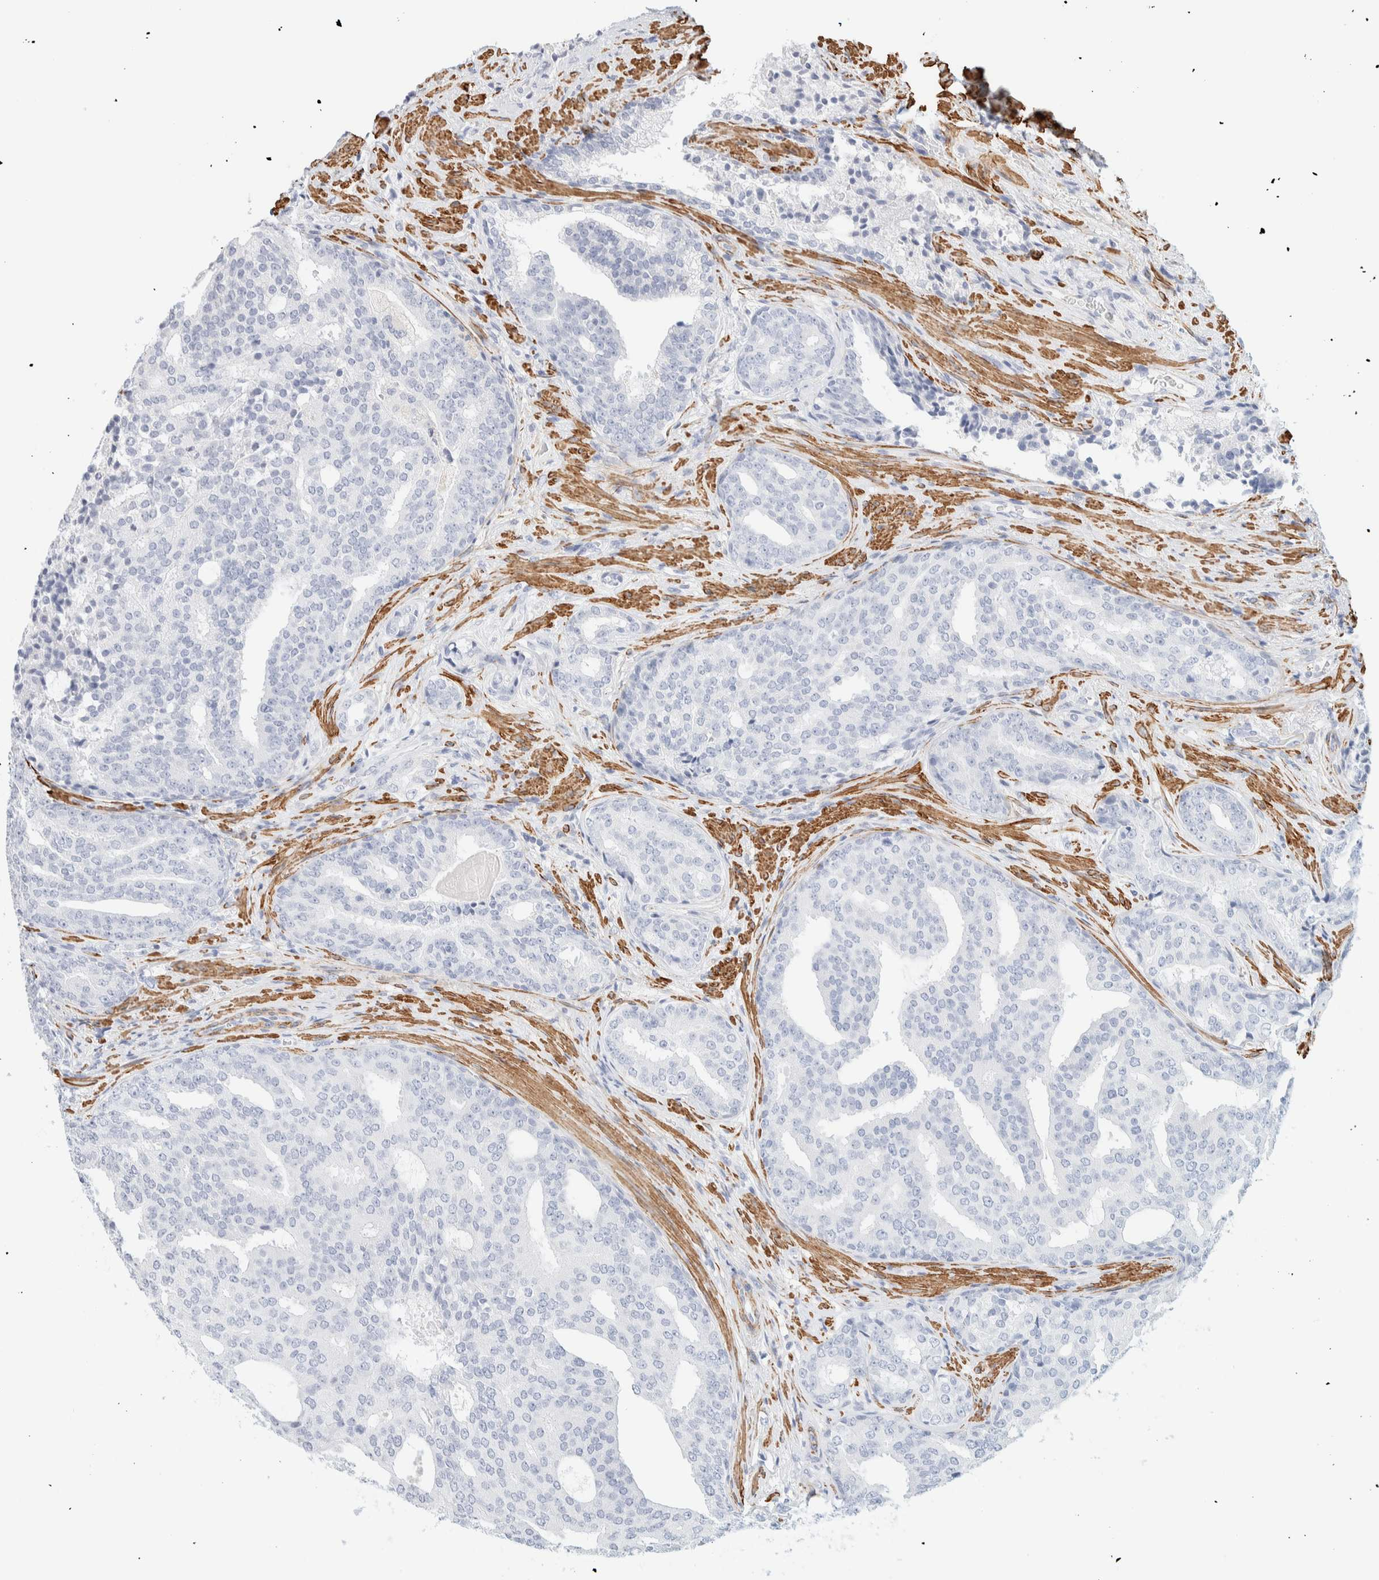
{"staining": {"intensity": "negative", "quantity": "none", "location": "none"}, "tissue": "prostate cancer", "cell_type": "Tumor cells", "image_type": "cancer", "snomed": [{"axis": "morphology", "description": "Adenocarcinoma, High grade"}, {"axis": "topography", "description": "Prostate"}], "caption": "The image exhibits no staining of tumor cells in prostate cancer (high-grade adenocarcinoma). The staining is performed using DAB brown chromogen with nuclei counter-stained in using hematoxylin.", "gene": "AFMID", "patient": {"sex": "male", "age": 71}}